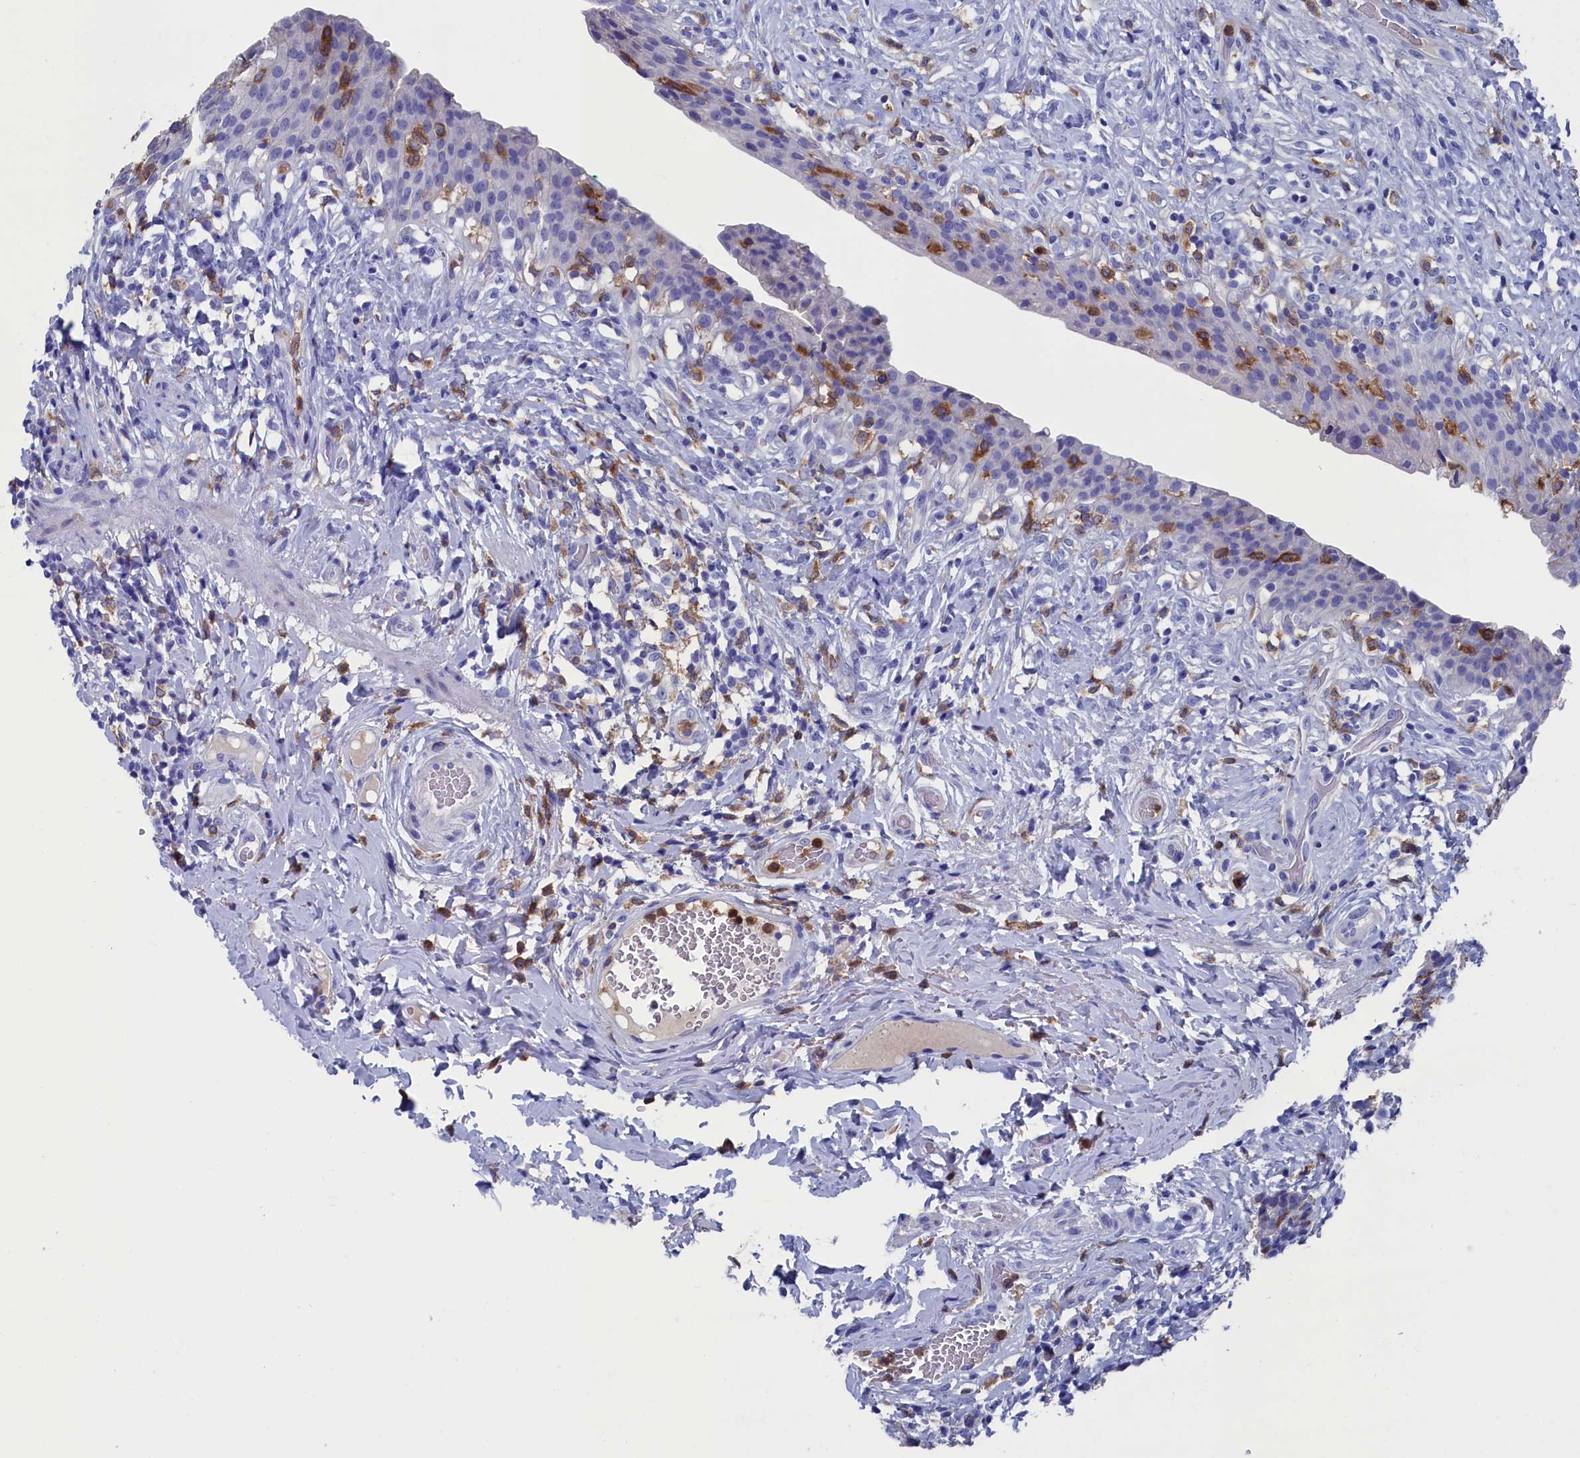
{"staining": {"intensity": "negative", "quantity": "none", "location": "none"}, "tissue": "urinary bladder", "cell_type": "Urothelial cells", "image_type": "normal", "snomed": [{"axis": "morphology", "description": "Normal tissue, NOS"}, {"axis": "morphology", "description": "Inflammation, NOS"}, {"axis": "topography", "description": "Urinary bladder"}], "caption": "Immunohistochemical staining of benign urinary bladder demonstrates no significant staining in urothelial cells.", "gene": "TYROBP", "patient": {"sex": "male", "age": 64}}